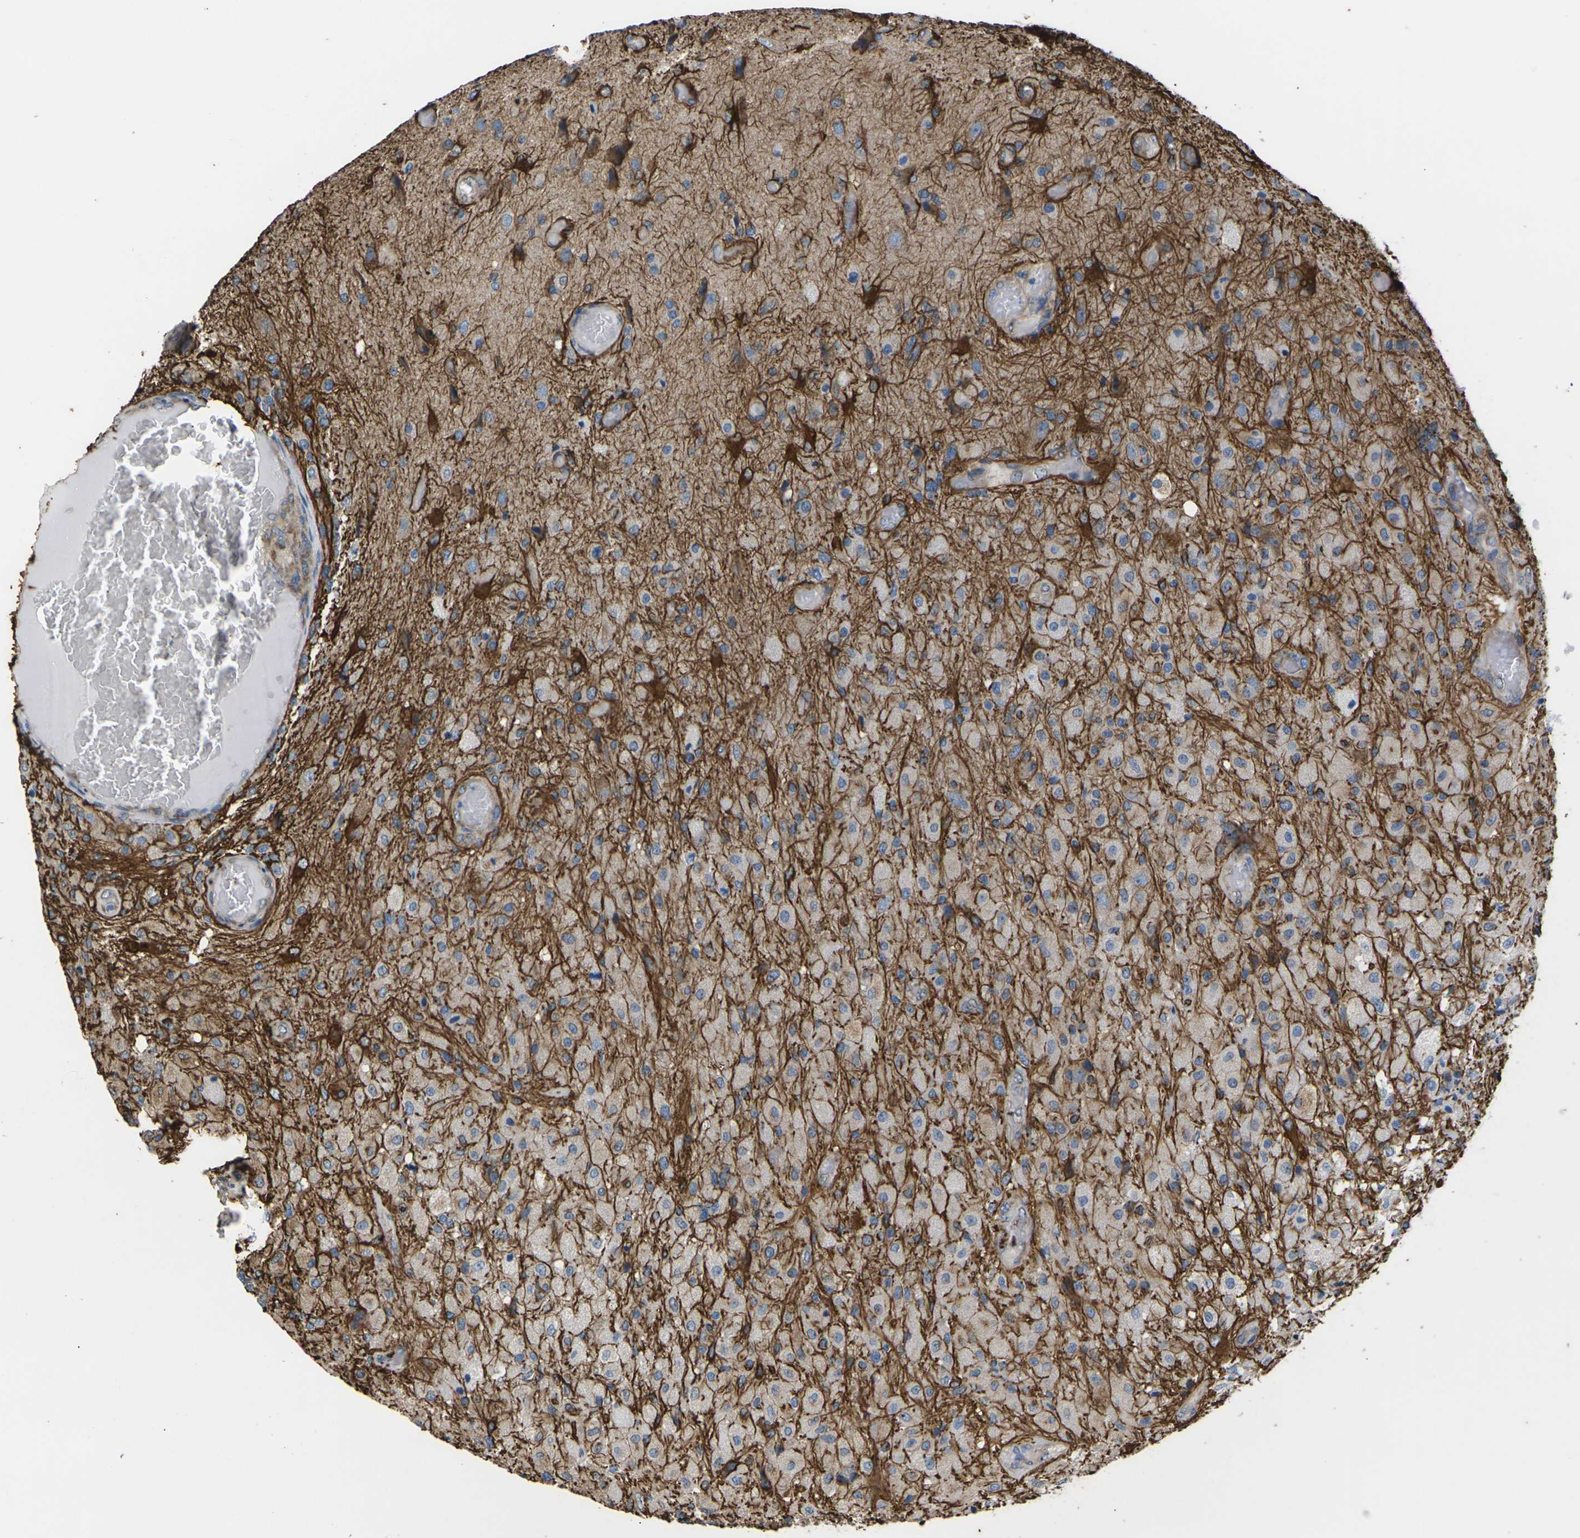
{"staining": {"intensity": "strong", "quantity": "<25%", "location": "cytoplasmic/membranous"}, "tissue": "glioma", "cell_type": "Tumor cells", "image_type": "cancer", "snomed": [{"axis": "morphology", "description": "Normal tissue, NOS"}, {"axis": "morphology", "description": "Glioma, malignant, High grade"}, {"axis": "topography", "description": "Cerebral cortex"}], "caption": "Immunohistochemical staining of glioma exhibits strong cytoplasmic/membranous protein staining in approximately <25% of tumor cells.", "gene": "KLHDC8B", "patient": {"sex": "male", "age": 77}}